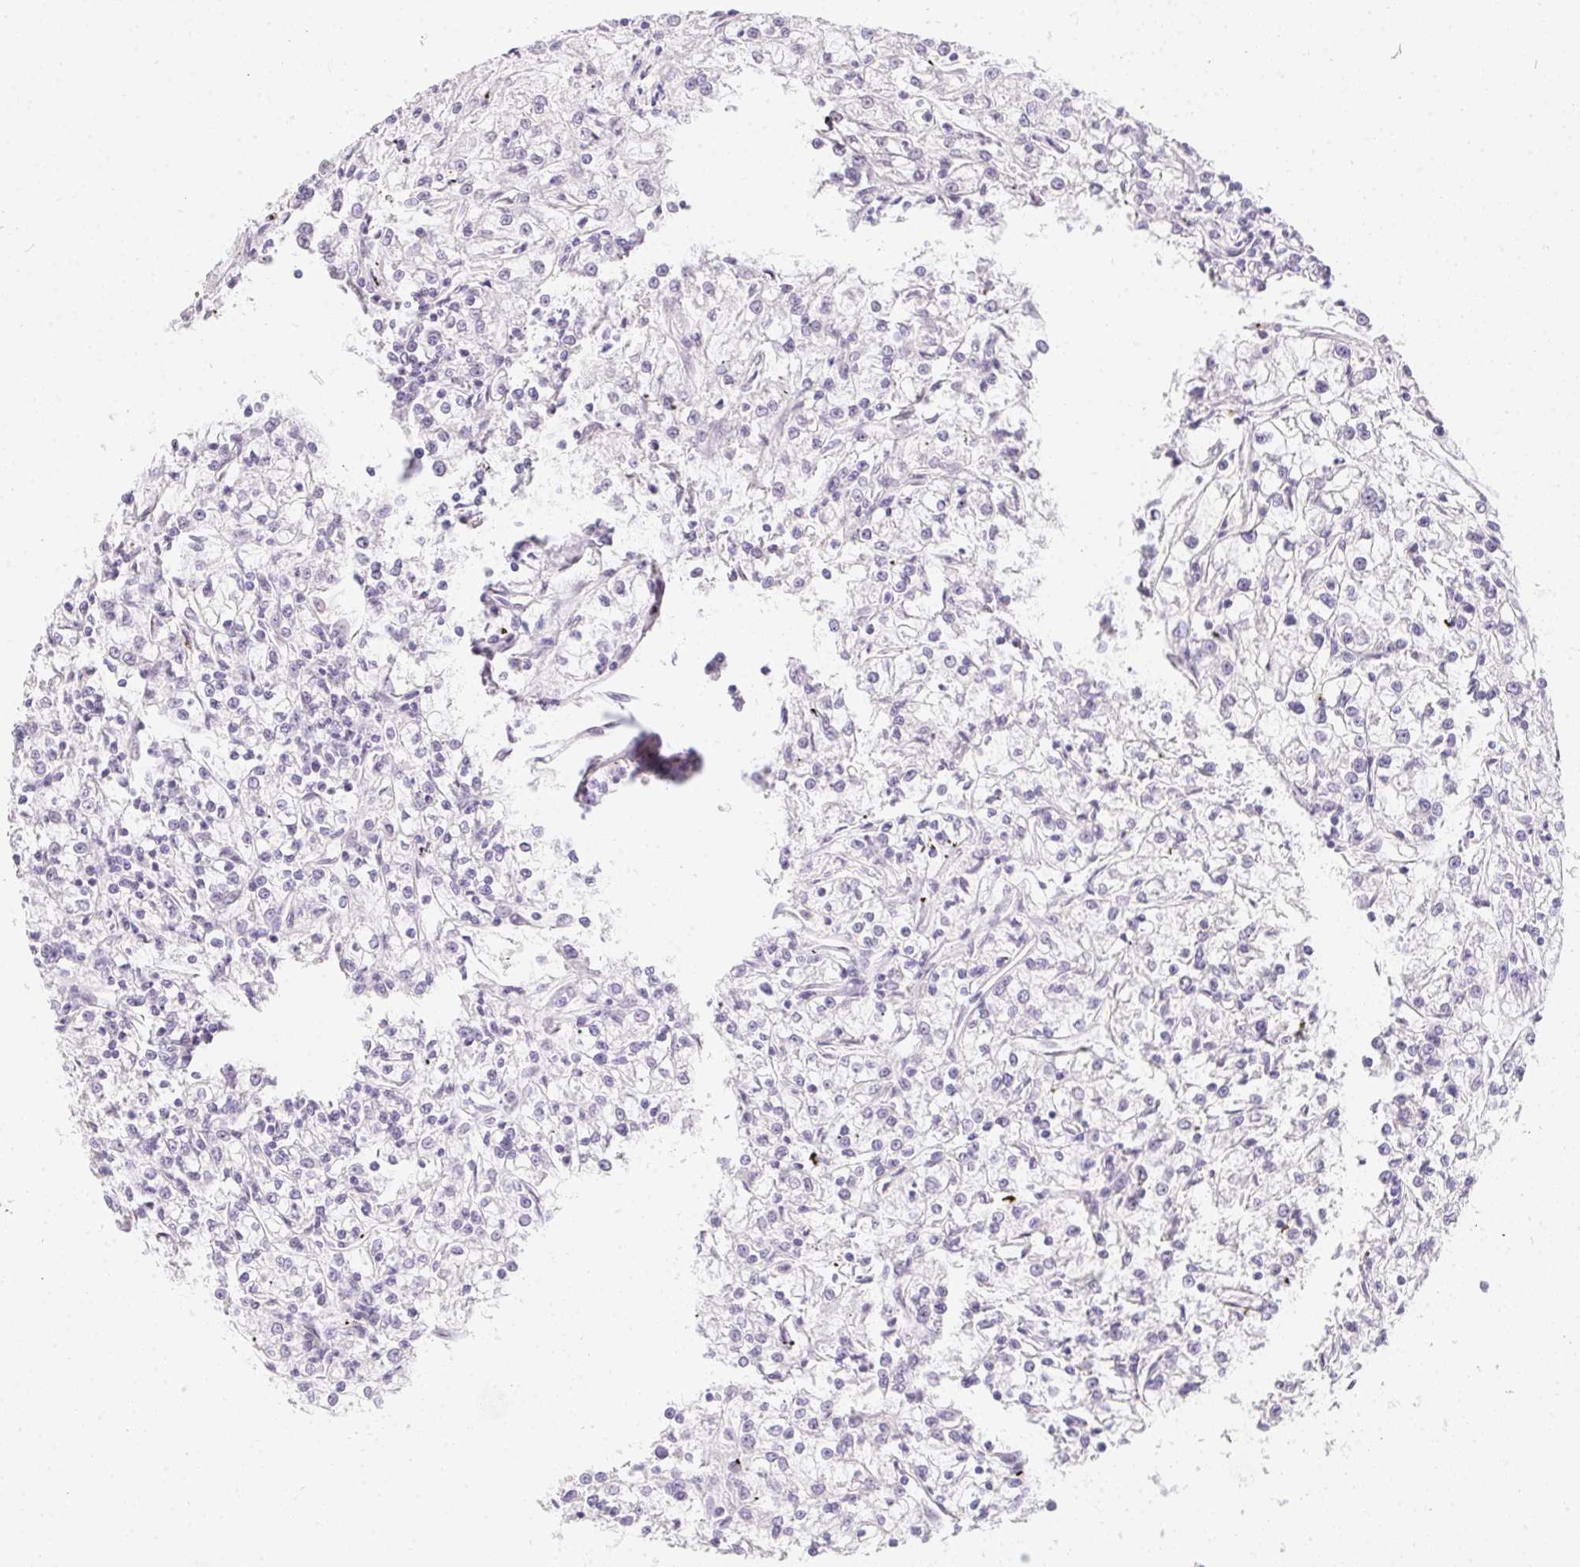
{"staining": {"intensity": "negative", "quantity": "none", "location": "none"}, "tissue": "renal cancer", "cell_type": "Tumor cells", "image_type": "cancer", "snomed": [{"axis": "morphology", "description": "Adenocarcinoma, NOS"}, {"axis": "topography", "description": "Kidney"}], "caption": "There is no significant staining in tumor cells of adenocarcinoma (renal).", "gene": "MORC1", "patient": {"sex": "female", "age": 59}}